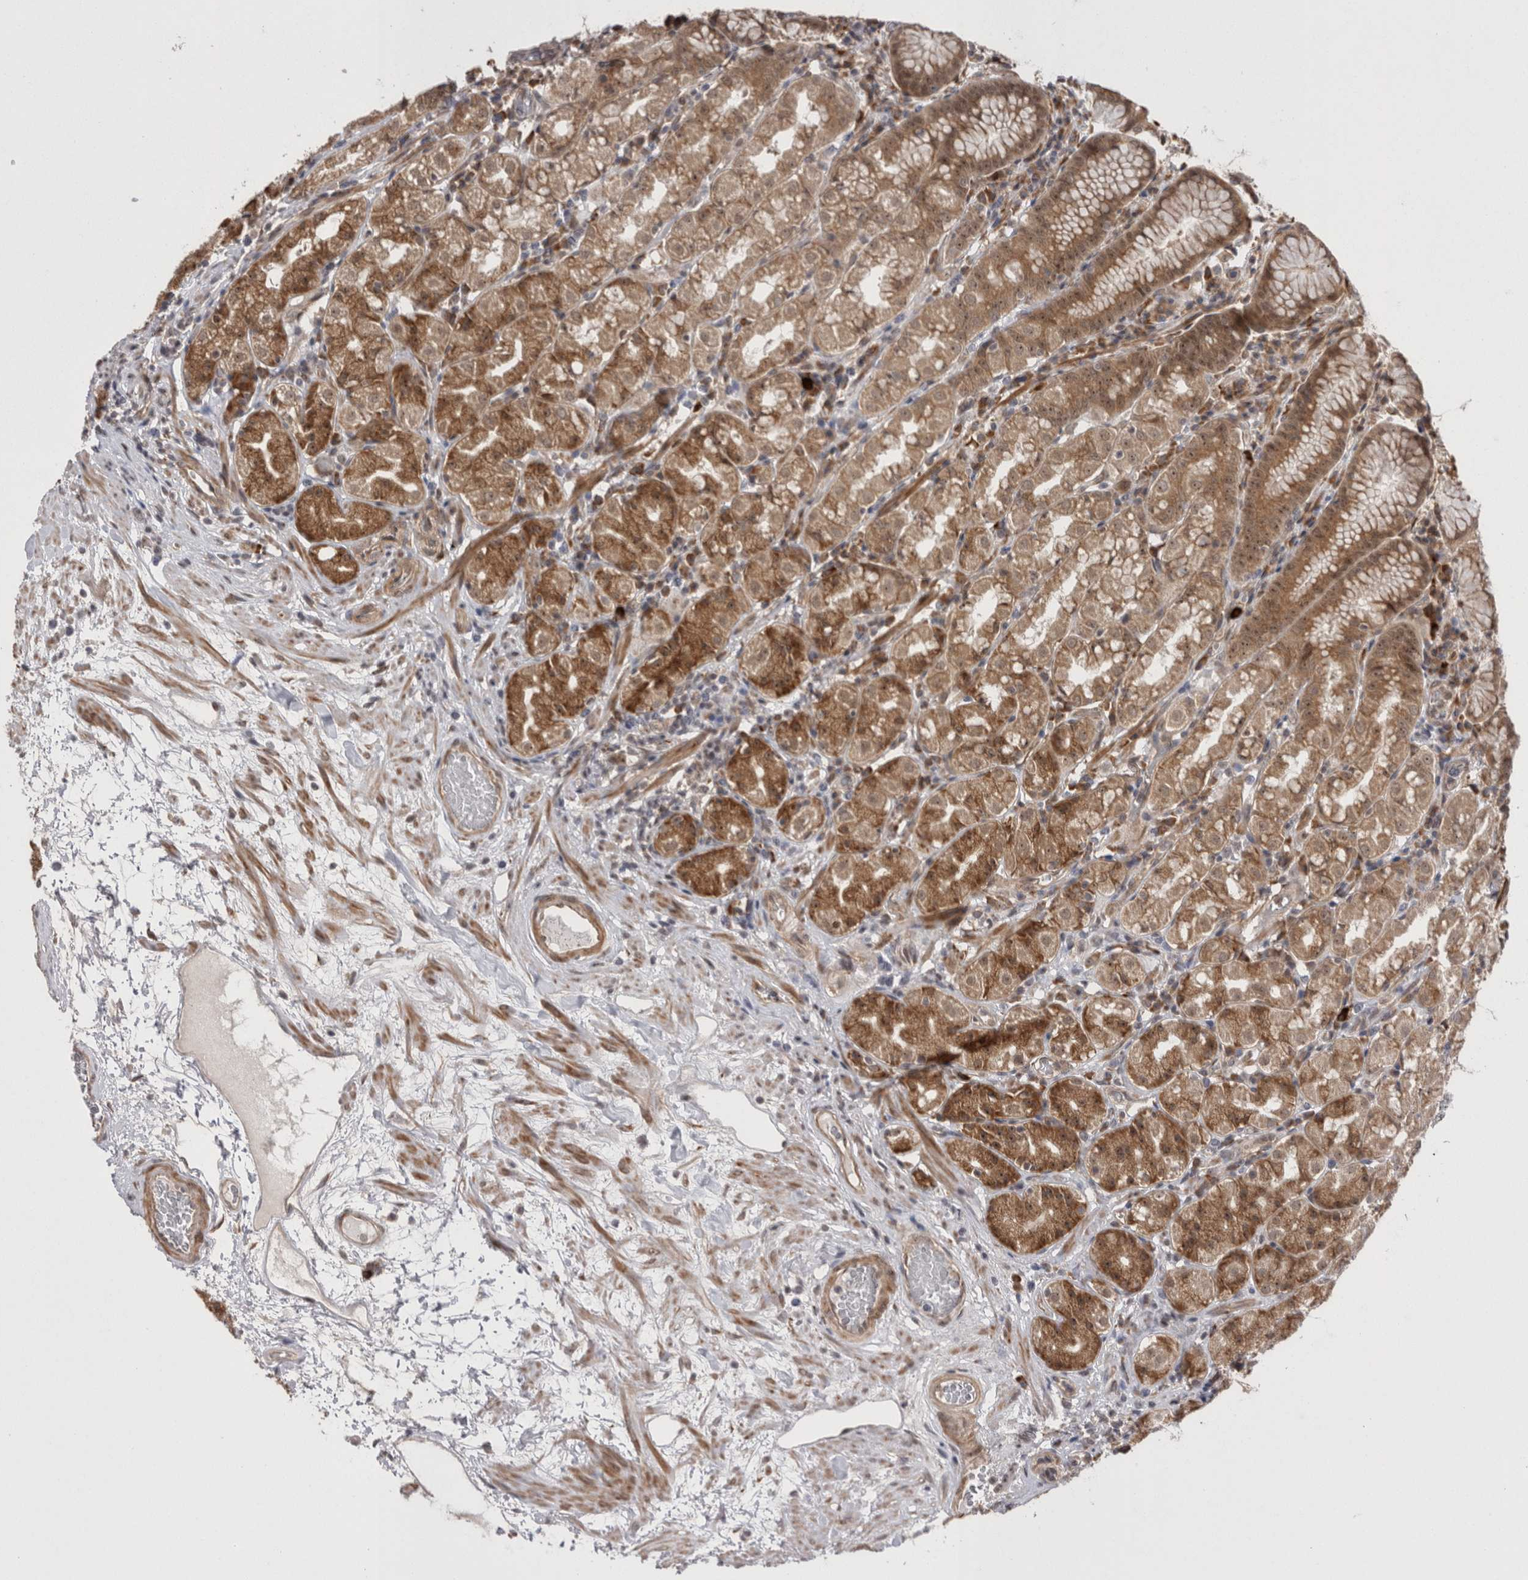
{"staining": {"intensity": "moderate", "quantity": ">75%", "location": "cytoplasmic/membranous,nuclear"}, "tissue": "stomach", "cell_type": "Glandular cells", "image_type": "normal", "snomed": [{"axis": "morphology", "description": "Normal tissue, NOS"}, {"axis": "topography", "description": "Stomach, lower"}], "caption": "An immunohistochemistry (IHC) micrograph of normal tissue is shown. Protein staining in brown labels moderate cytoplasmic/membranous,nuclear positivity in stomach within glandular cells. (IHC, brightfield microscopy, high magnification).", "gene": "EXOSC4", "patient": {"sex": "female", "age": 56}}